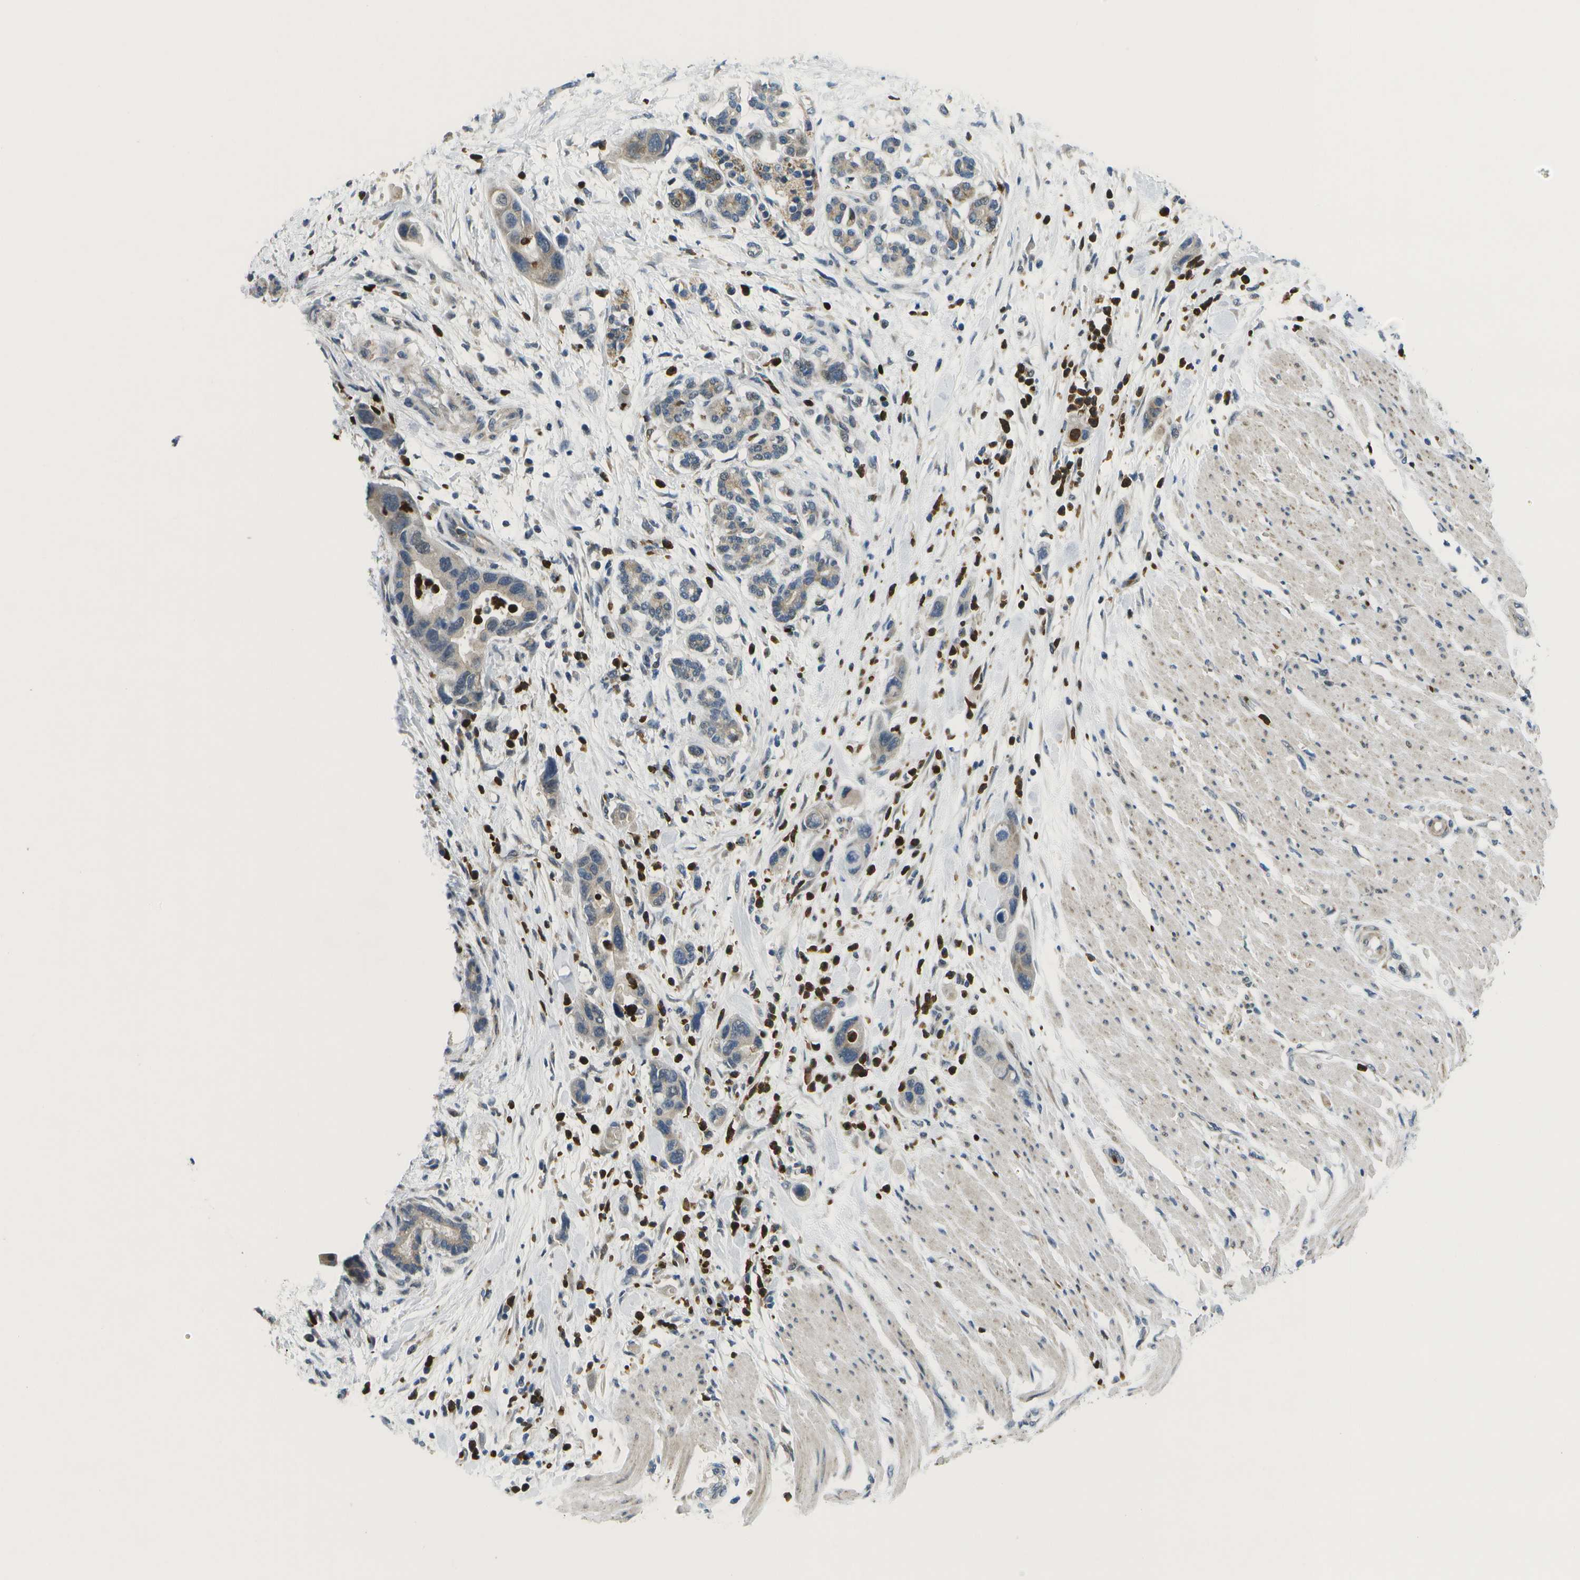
{"staining": {"intensity": "weak", "quantity": "<25%", "location": "cytoplasmic/membranous"}, "tissue": "pancreatic cancer", "cell_type": "Tumor cells", "image_type": "cancer", "snomed": [{"axis": "morphology", "description": "Normal tissue, NOS"}, {"axis": "morphology", "description": "Adenocarcinoma, NOS"}, {"axis": "topography", "description": "Pancreas"}], "caption": "Immunohistochemistry (IHC) photomicrograph of pancreatic cancer stained for a protein (brown), which reveals no staining in tumor cells. (Immunohistochemistry (IHC), brightfield microscopy, high magnification).", "gene": "GALNT15", "patient": {"sex": "female", "age": 71}}